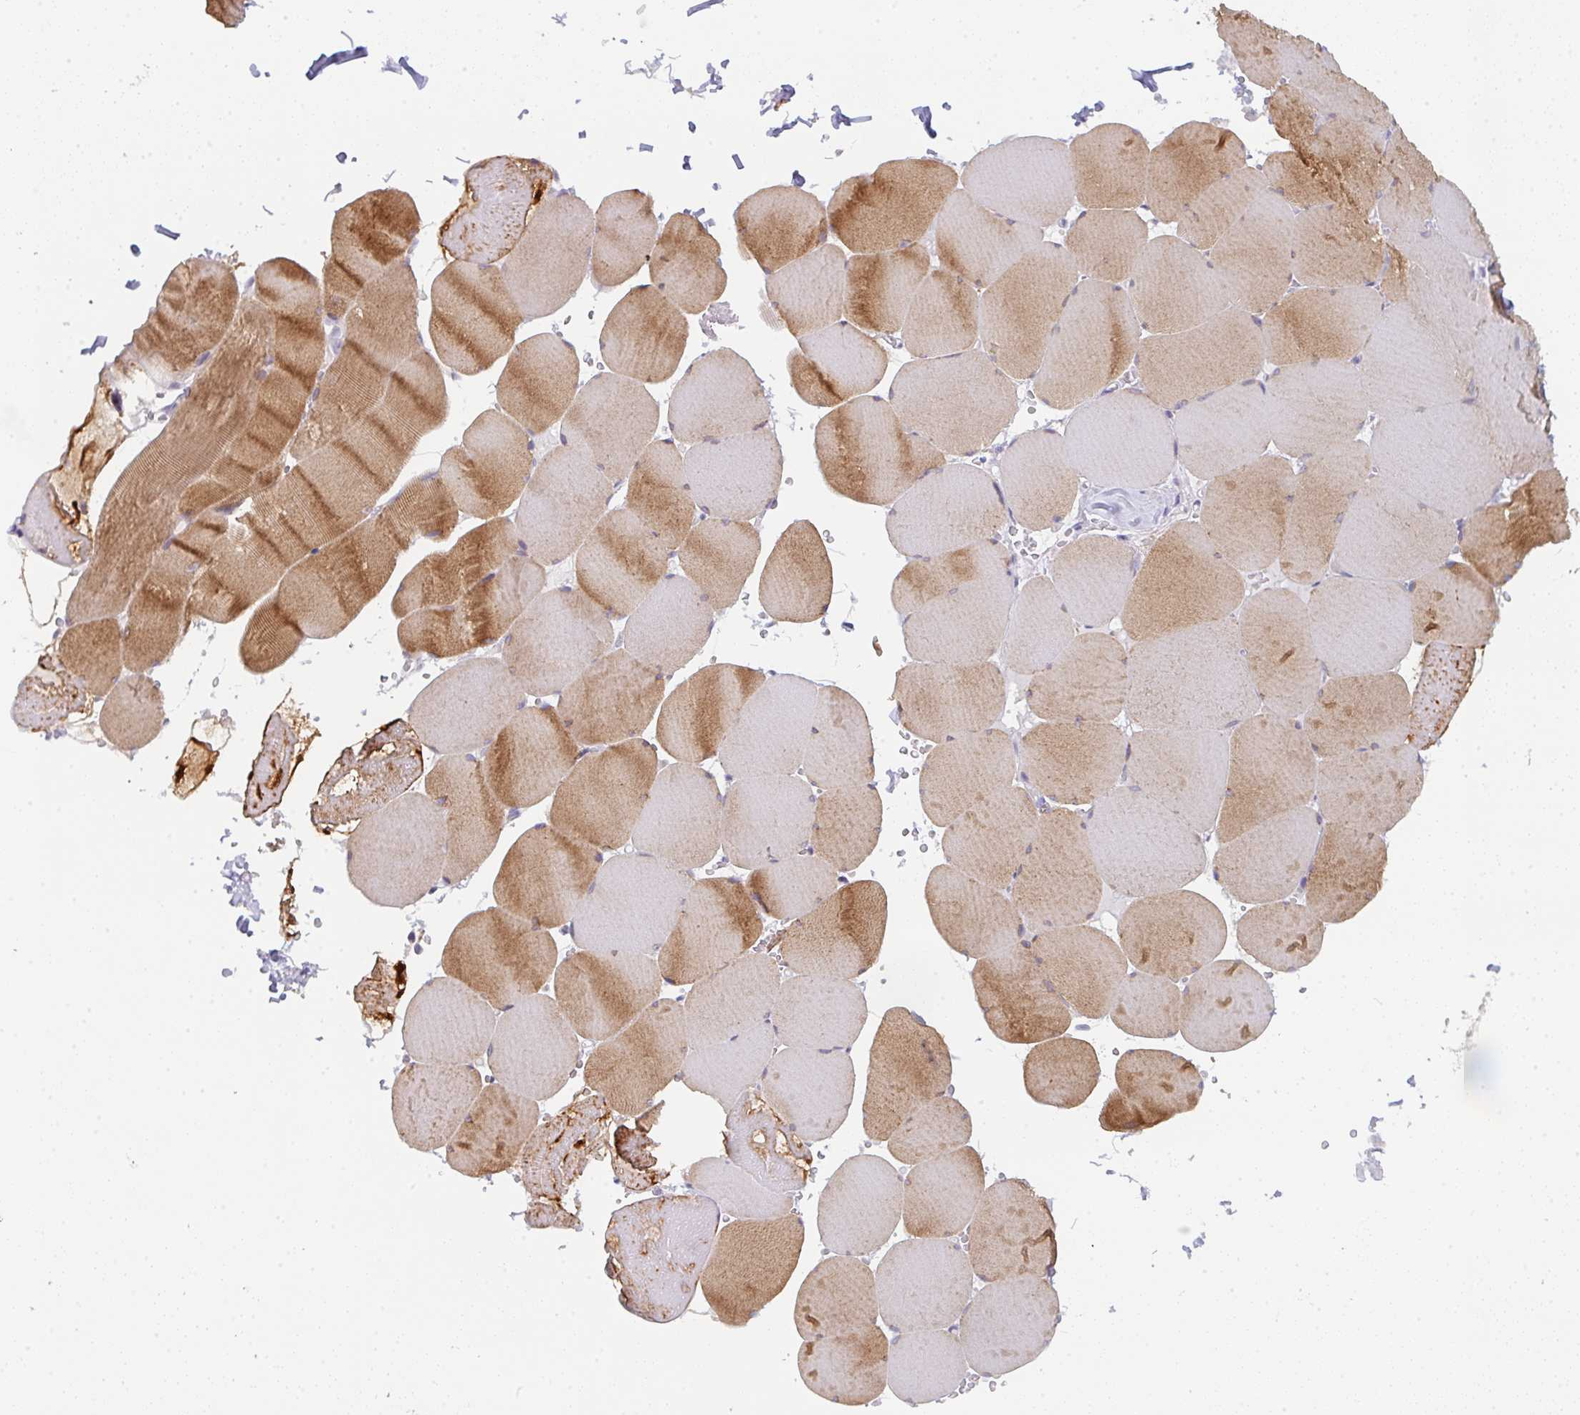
{"staining": {"intensity": "strong", "quantity": "25%-75%", "location": "cytoplasmic/membranous"}, "tissue": "skeletal muscle", "cell_type": "Myocytes", "image_type": "normal", "snomed": [{"axis": "morphology", "description": "Normal tissue, NOS"}, {"axis": "topography", "description": "Skeletal muscle"}, {"axis": "topography", "description": "Head-Neck"}], "caption": "The image demonstrates a brown stain indicating the presence of a protein in the cytoplasmic/membranous of myocytes in skeletal muscle. (brown staining indicates protein expression, while blue staining denotes nuclei).", "gene": "CACNA1S", "patient": {"sex": "male", "age": 66}}